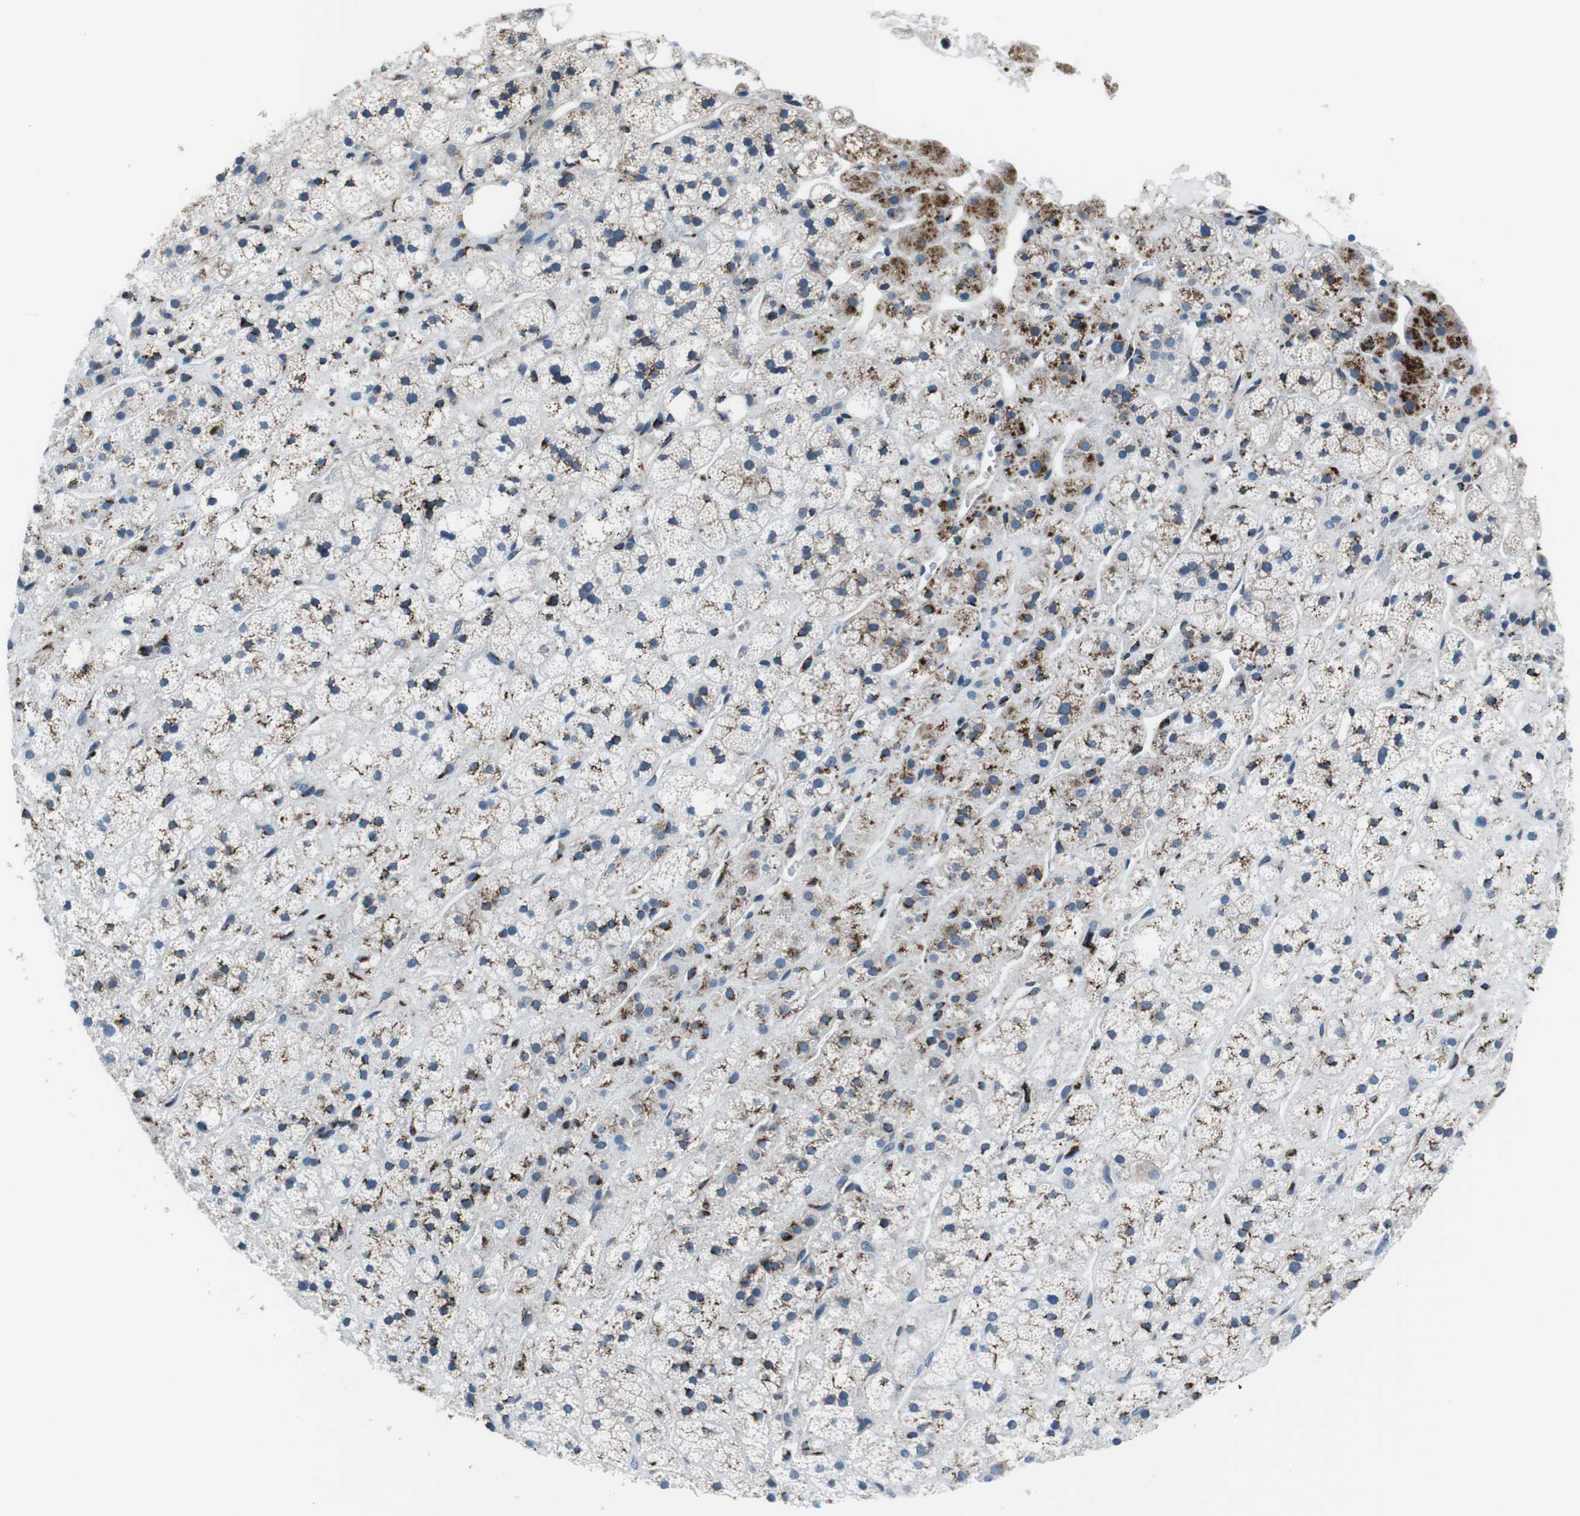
{"staining": {"intensity": "moderate", "quantity": "<25%", "location": "cytoplasmic/membranous"}, "tissue": "adrenal gland", "cell_type": "Glandular cells", "image_type": "normal", "snomed": [{"axis": "morphology", "description": "Normal tissue, NOS"}, {"axis": "topography", "description": "Adrenal gland"}], "caption": "Glandular cells show low levels of moderate cytoplasmic/membranous positivity in about <25% of cells in unremarkable adrenal gland. (DAB = brown stain, brightfield microscopy at high magnification).", "gene": "NUCB2", "patient": {"sex": "male", "age": 56}}